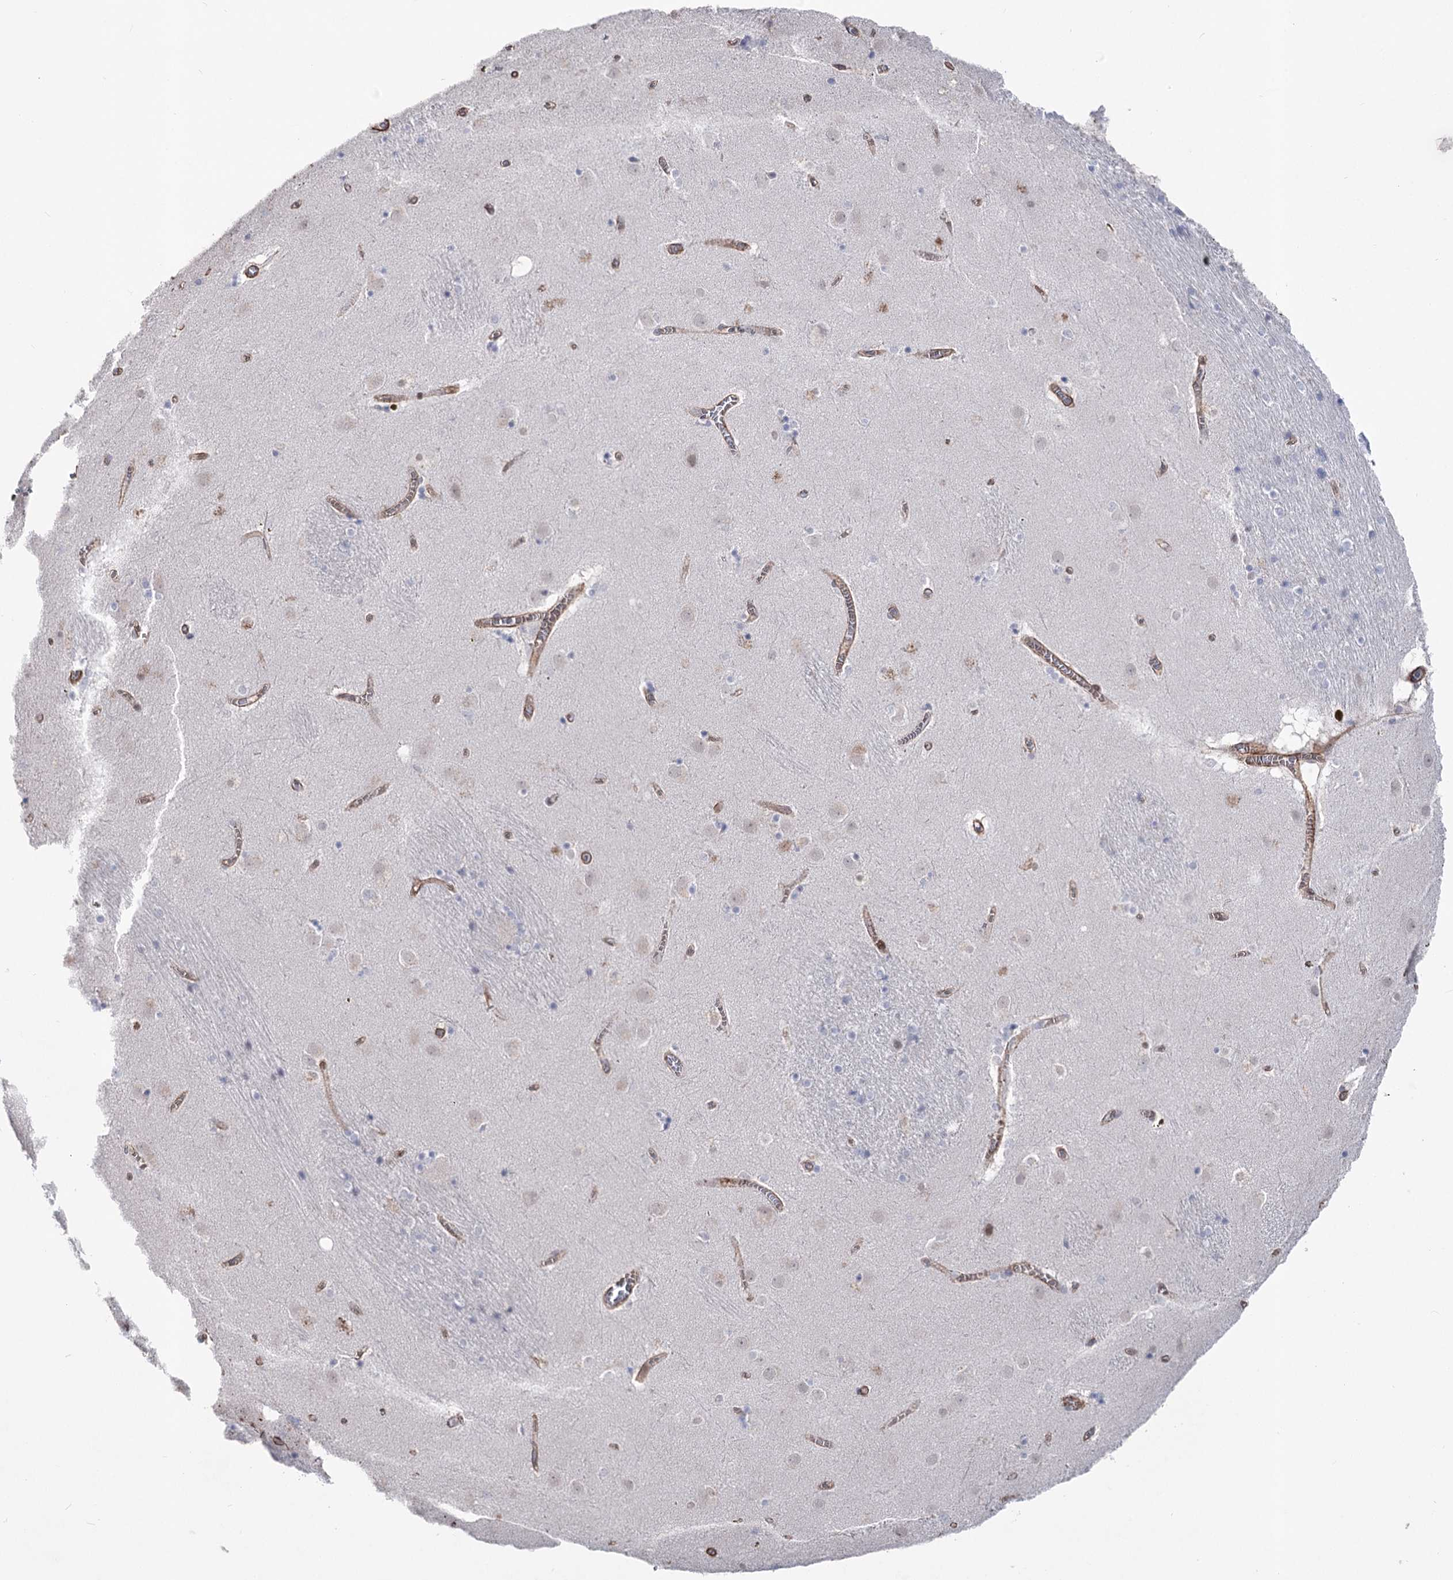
{"staining": {"intensity": "negative", "quantity": "none", "location": "none"}, "tissue": "caudate", "cell_type": "Glial cells", "image_type": "normal", "snomed": [{"axis": "morphology", "description": "Normal tissue, NOS"}, {"axis": "topography", "description": "Lateral ventricle wall"}], "caption": "Immunohistochemistry photomicrograph of normal caudate: caudate stained with DAB demonstrates no significant protein positivity in glial cells. (Brightfield microscopy of DAB immunohistochemistry at high magnification).", "gene": "ARHGAP20", "patient": {"sex": "male", "age": 70}}